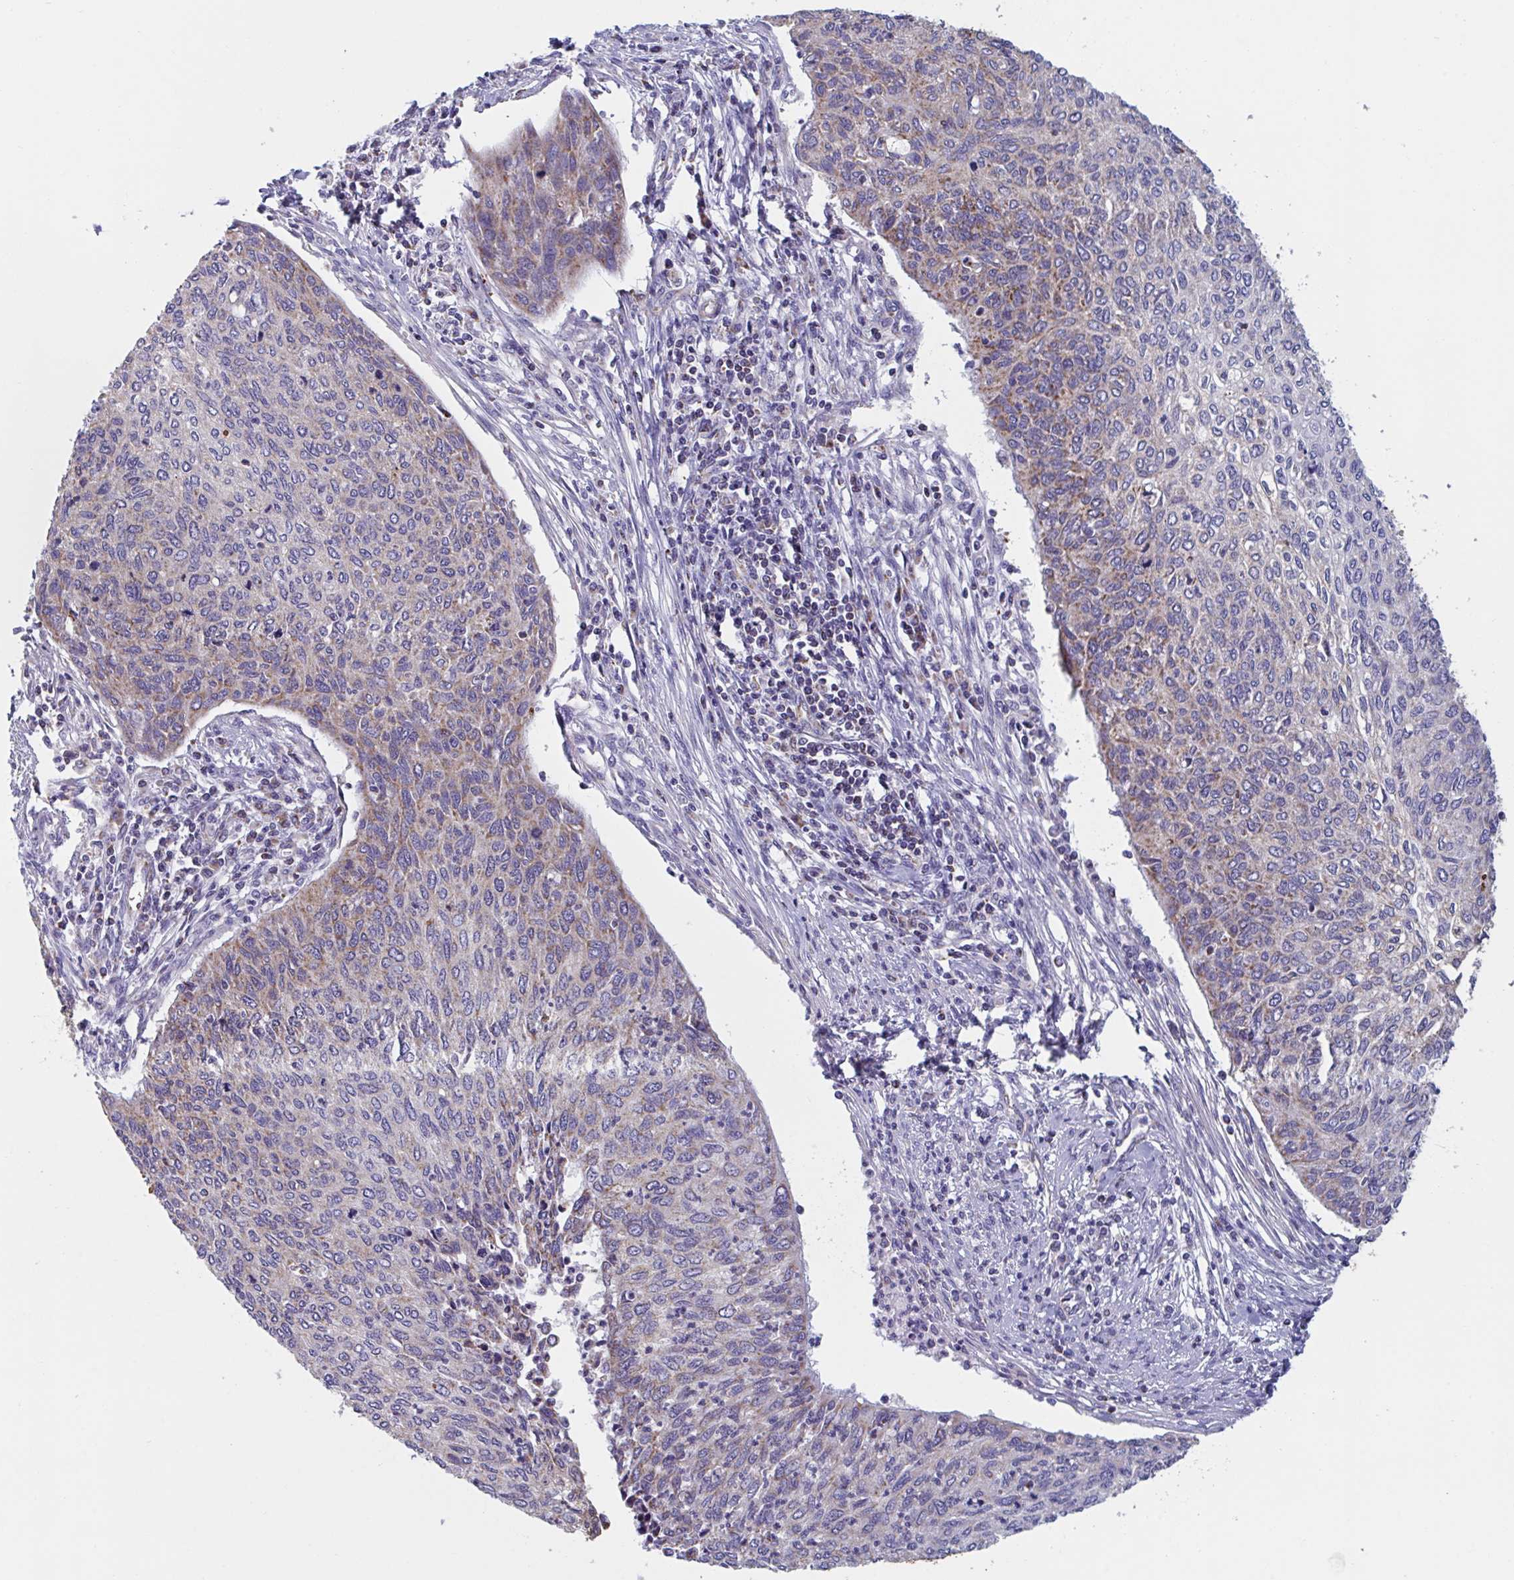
{"staining": {"intensity": "moderate", "quantity": "<25%", "location": "cytoplasmic/membranous"}, "tissue": "cervical cancer", "cell_type": "Tumor cells", "image_type": "cancer", "snomed": [{"axis": "morphology", "description": "Squamous cell carcinoma, NOS"}, {"axis": "topography", "description": "Cervix"}], "caption": "Cervical cancer stained with a brown dye reveals moderate cytoplasmic/membranous positive positivity in about <25% of tumor cells.", "gene": "BCAT2", "patient": {"sex": "female", "age": 38}}